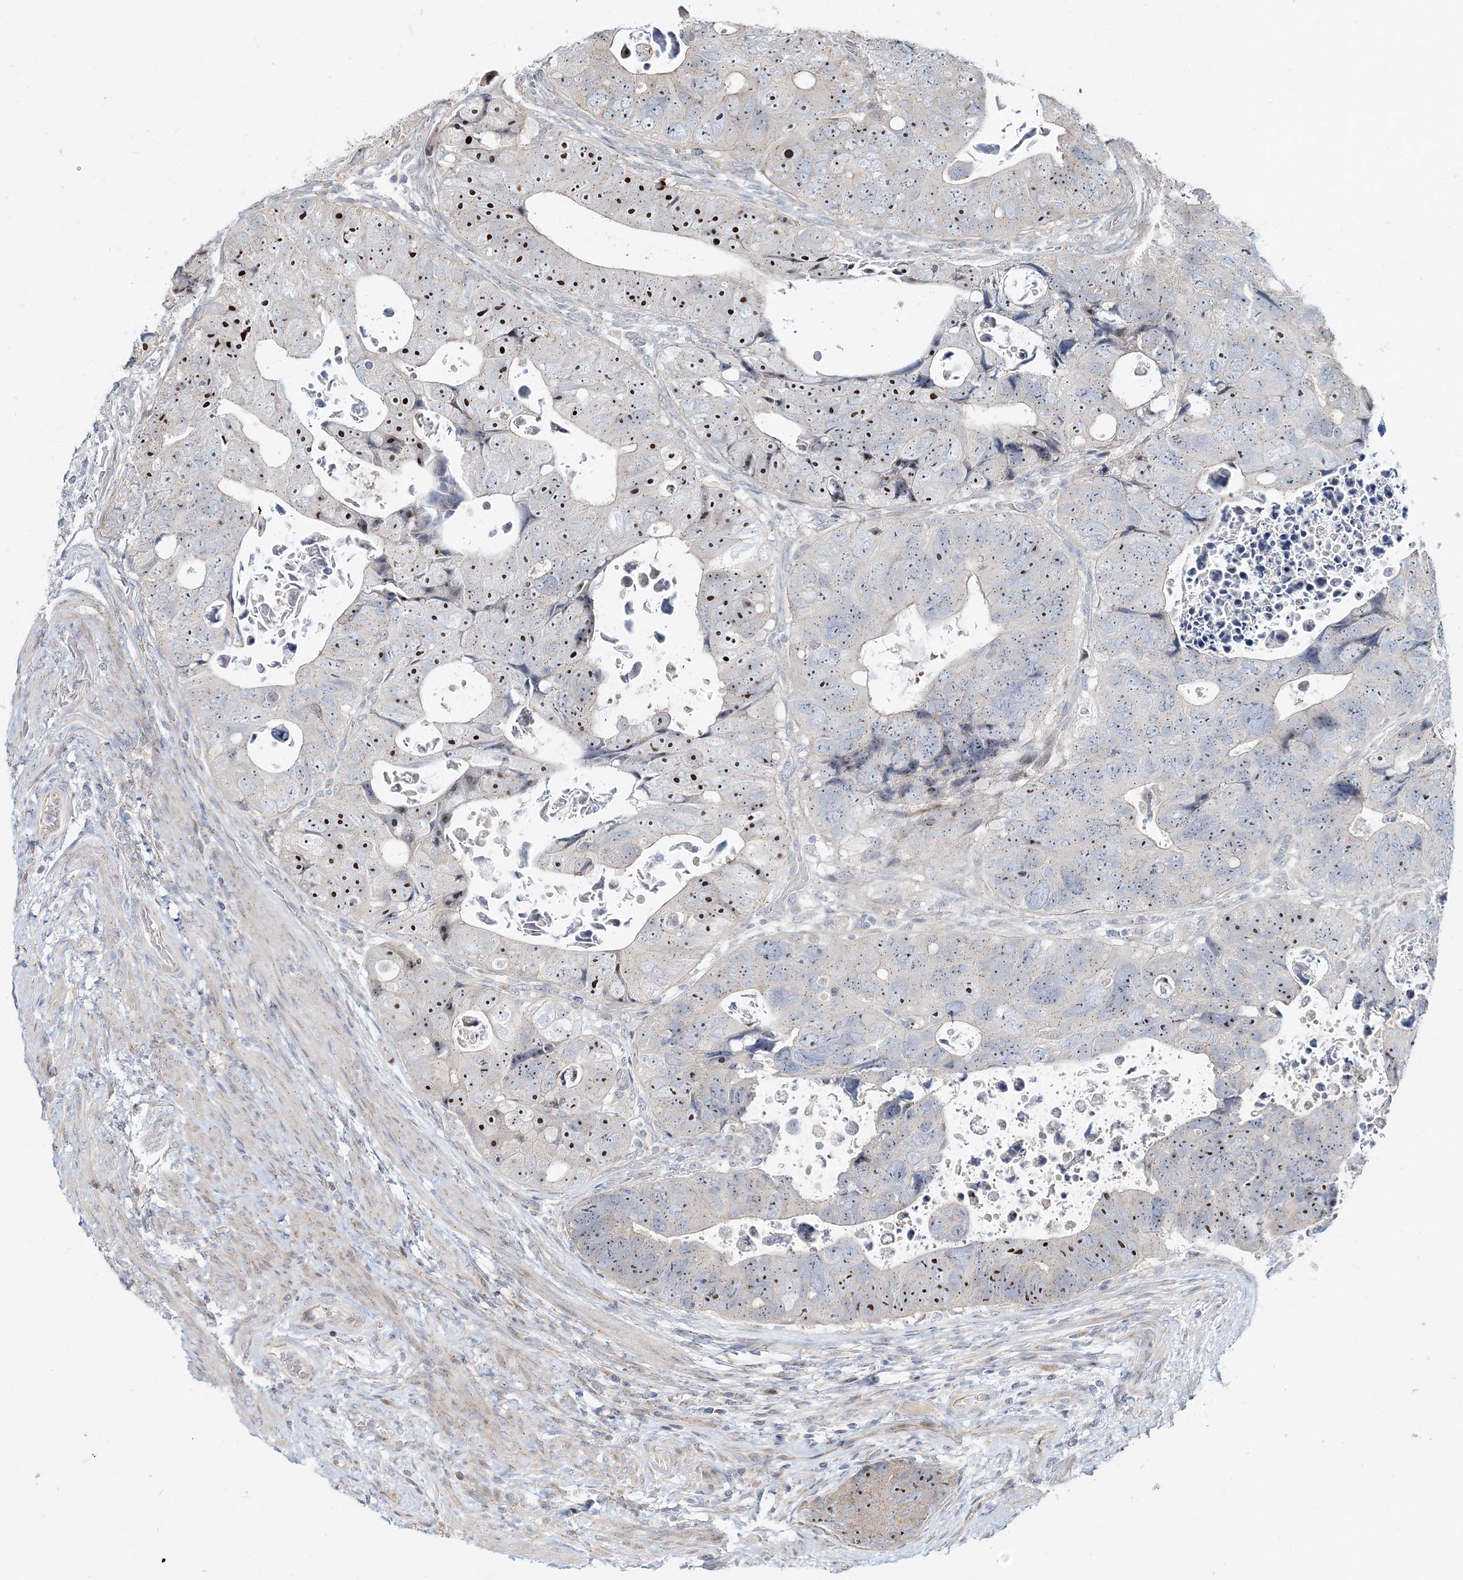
{"staining": {"intensity": "strong", "quantity": ">75%", "location": "nuclear"}, "tissue": "colorectal cancer", "cell_type": "Tumor cells", "image_type": "cancer", "snomed": [{"axis": "morphology", "description": "Adenocarcinoma, NOS"}, {"axis": "topography", "description": "Rectum"}], "caption": "Colorectal cancer (adenocarcinoma) tissue exhibits strong nuclear staining in about >75% of tumor cells", "gene": "CXXC5", "patient": {"sex": "male", "age": 59}}